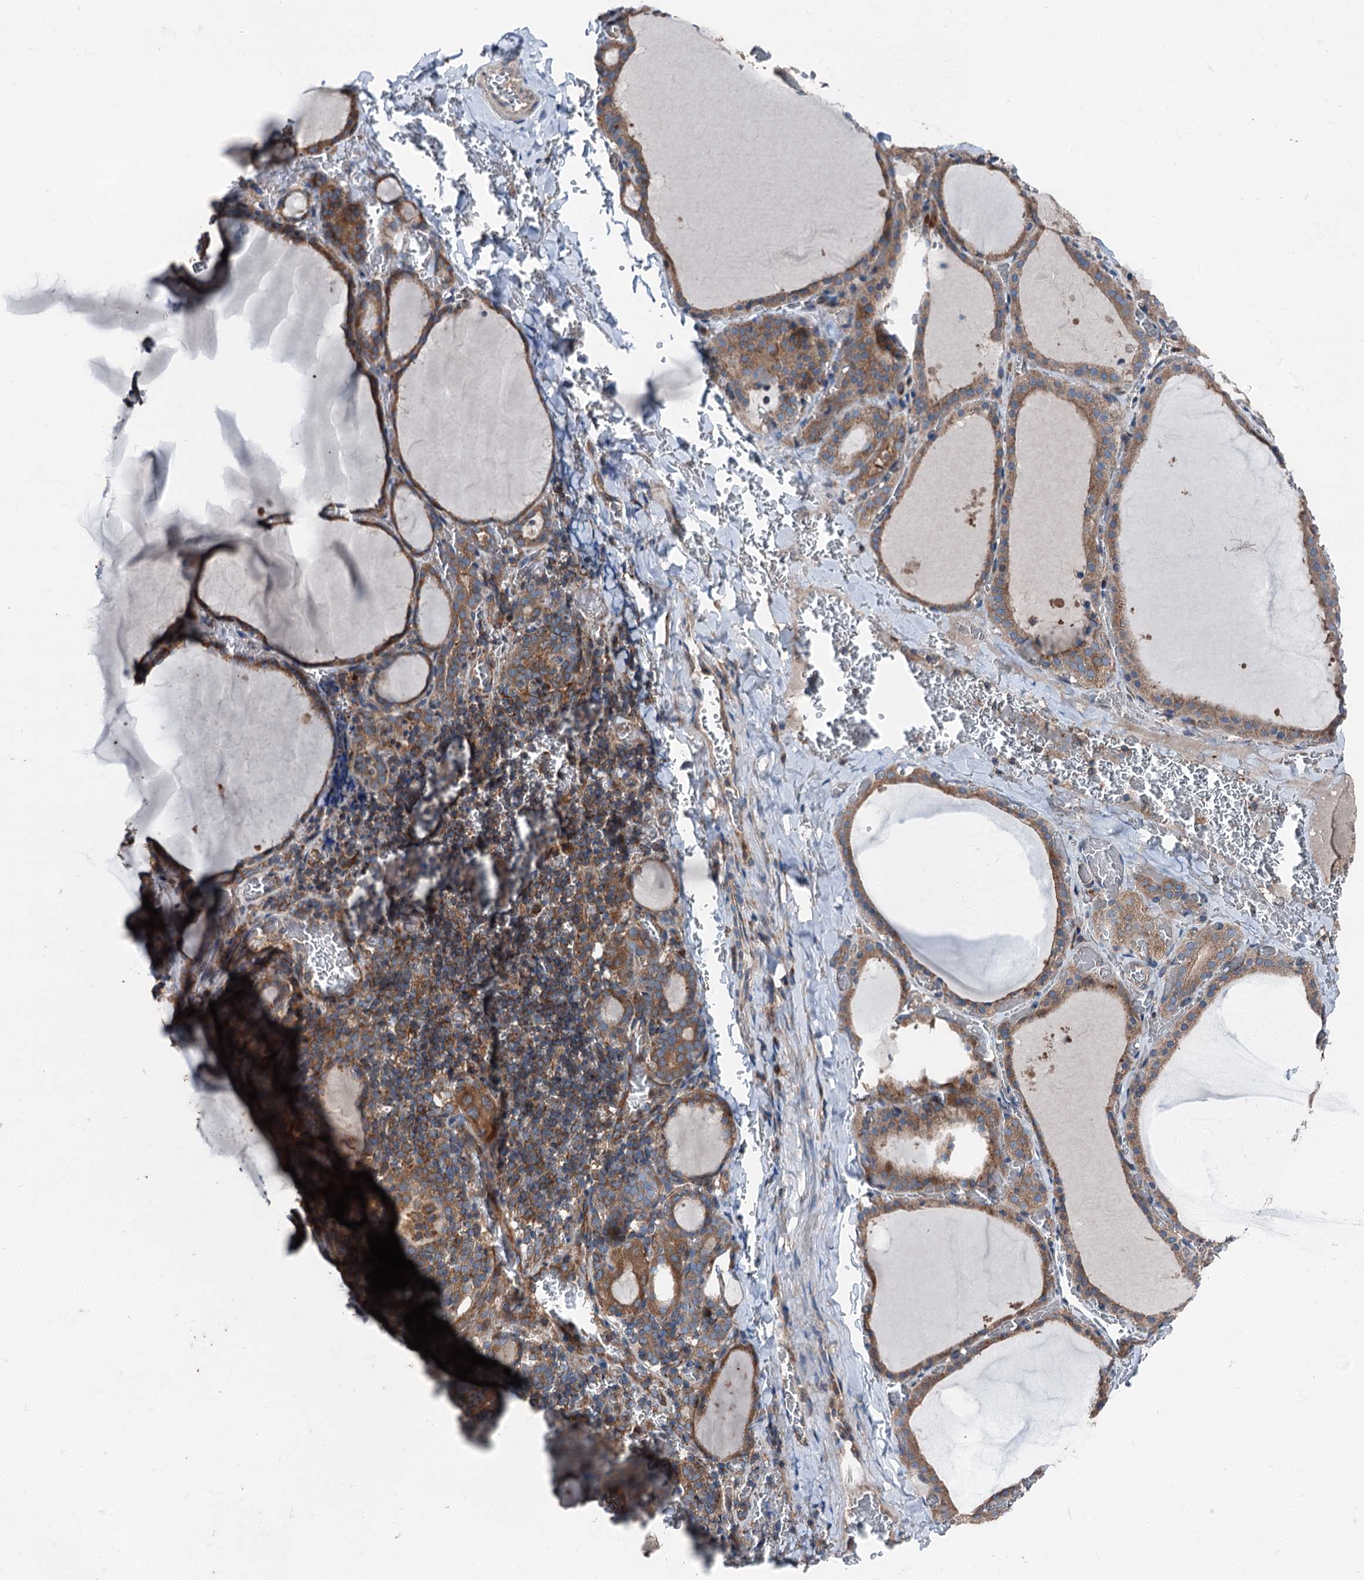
{"staining": {"intensity": "moderate", "quantity": ">75%", "location": "cytoplasmic/membranous"}, "tissue": "thyroid gland", "cell_type": "Glandular cells", "image_type": "normal", "snomed": [{"axis": "morphology", "description": "Normal tissue, NOS"}, {"axis": "topography", "description": "Thyroid gland"}], "caption": "IHC image of normal human thyroid gland stained for a protein (brown), which demonstrates medium levels of moderate cytoplasmic/membranous expression in about >75% of glandular cells.", "gene": "RUFY1", "patient": {"sex": "female", "age": 39}}